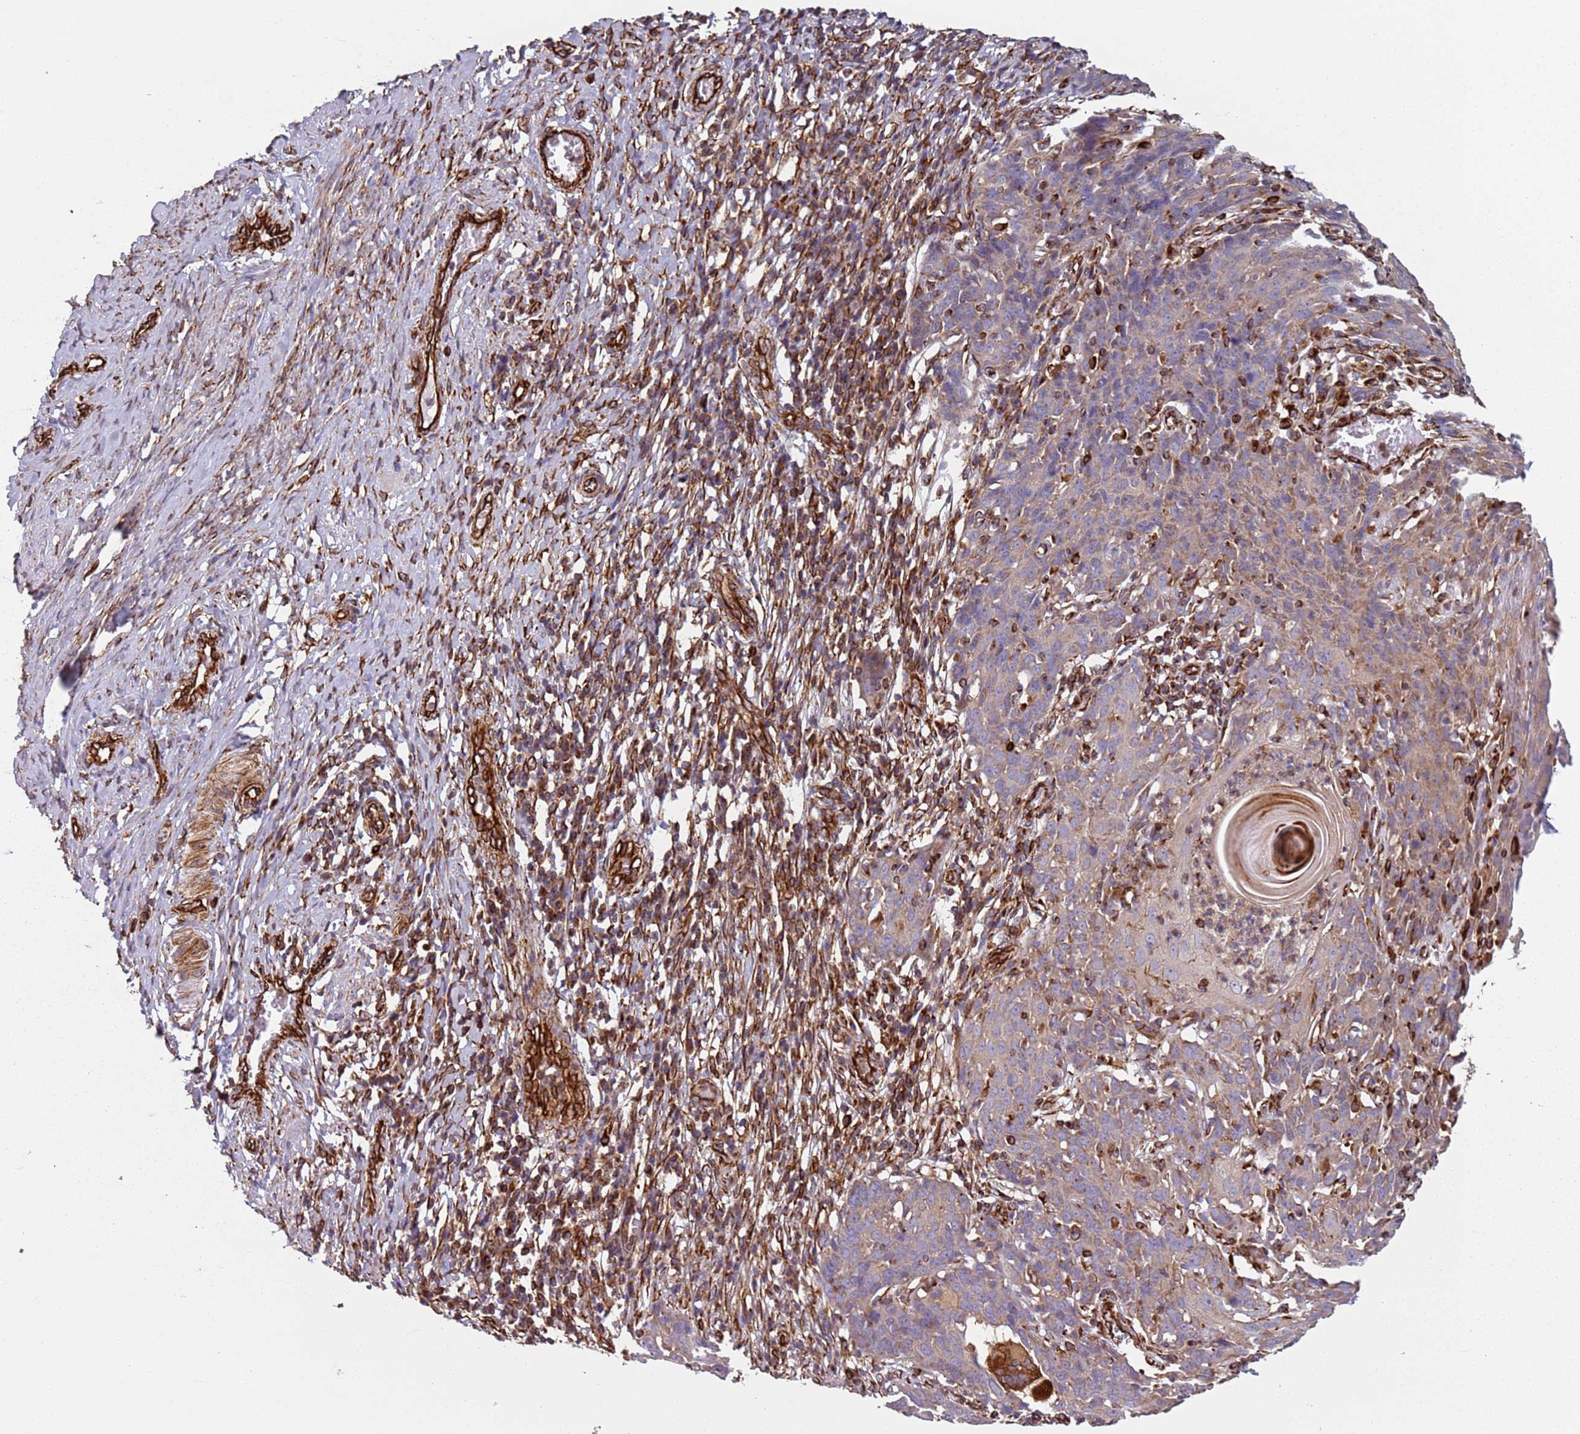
{"staining": {"intensity": "weak", "quantity": "25%-75%", "location": "cytoplasmic/membranous"}, "tissue": "cervical cancer", "cell_type": "Tumor cells", "image_type": "cancer", "snomed": [{"axis": "morphology", "description": "Squamous cell carcinoma, NOS"}, {"axis": "topography", "description": "Cervix"}], "caption": "Cervical cancer (squamous cell carcinoma) was stained to show a protein in brown. There is low levels of weak cytoplasmic/membranous staining in about 25%-75% of tumor cells.", "gene": "SNAPIN", "patient": {"sex": "female", "age": 50}}